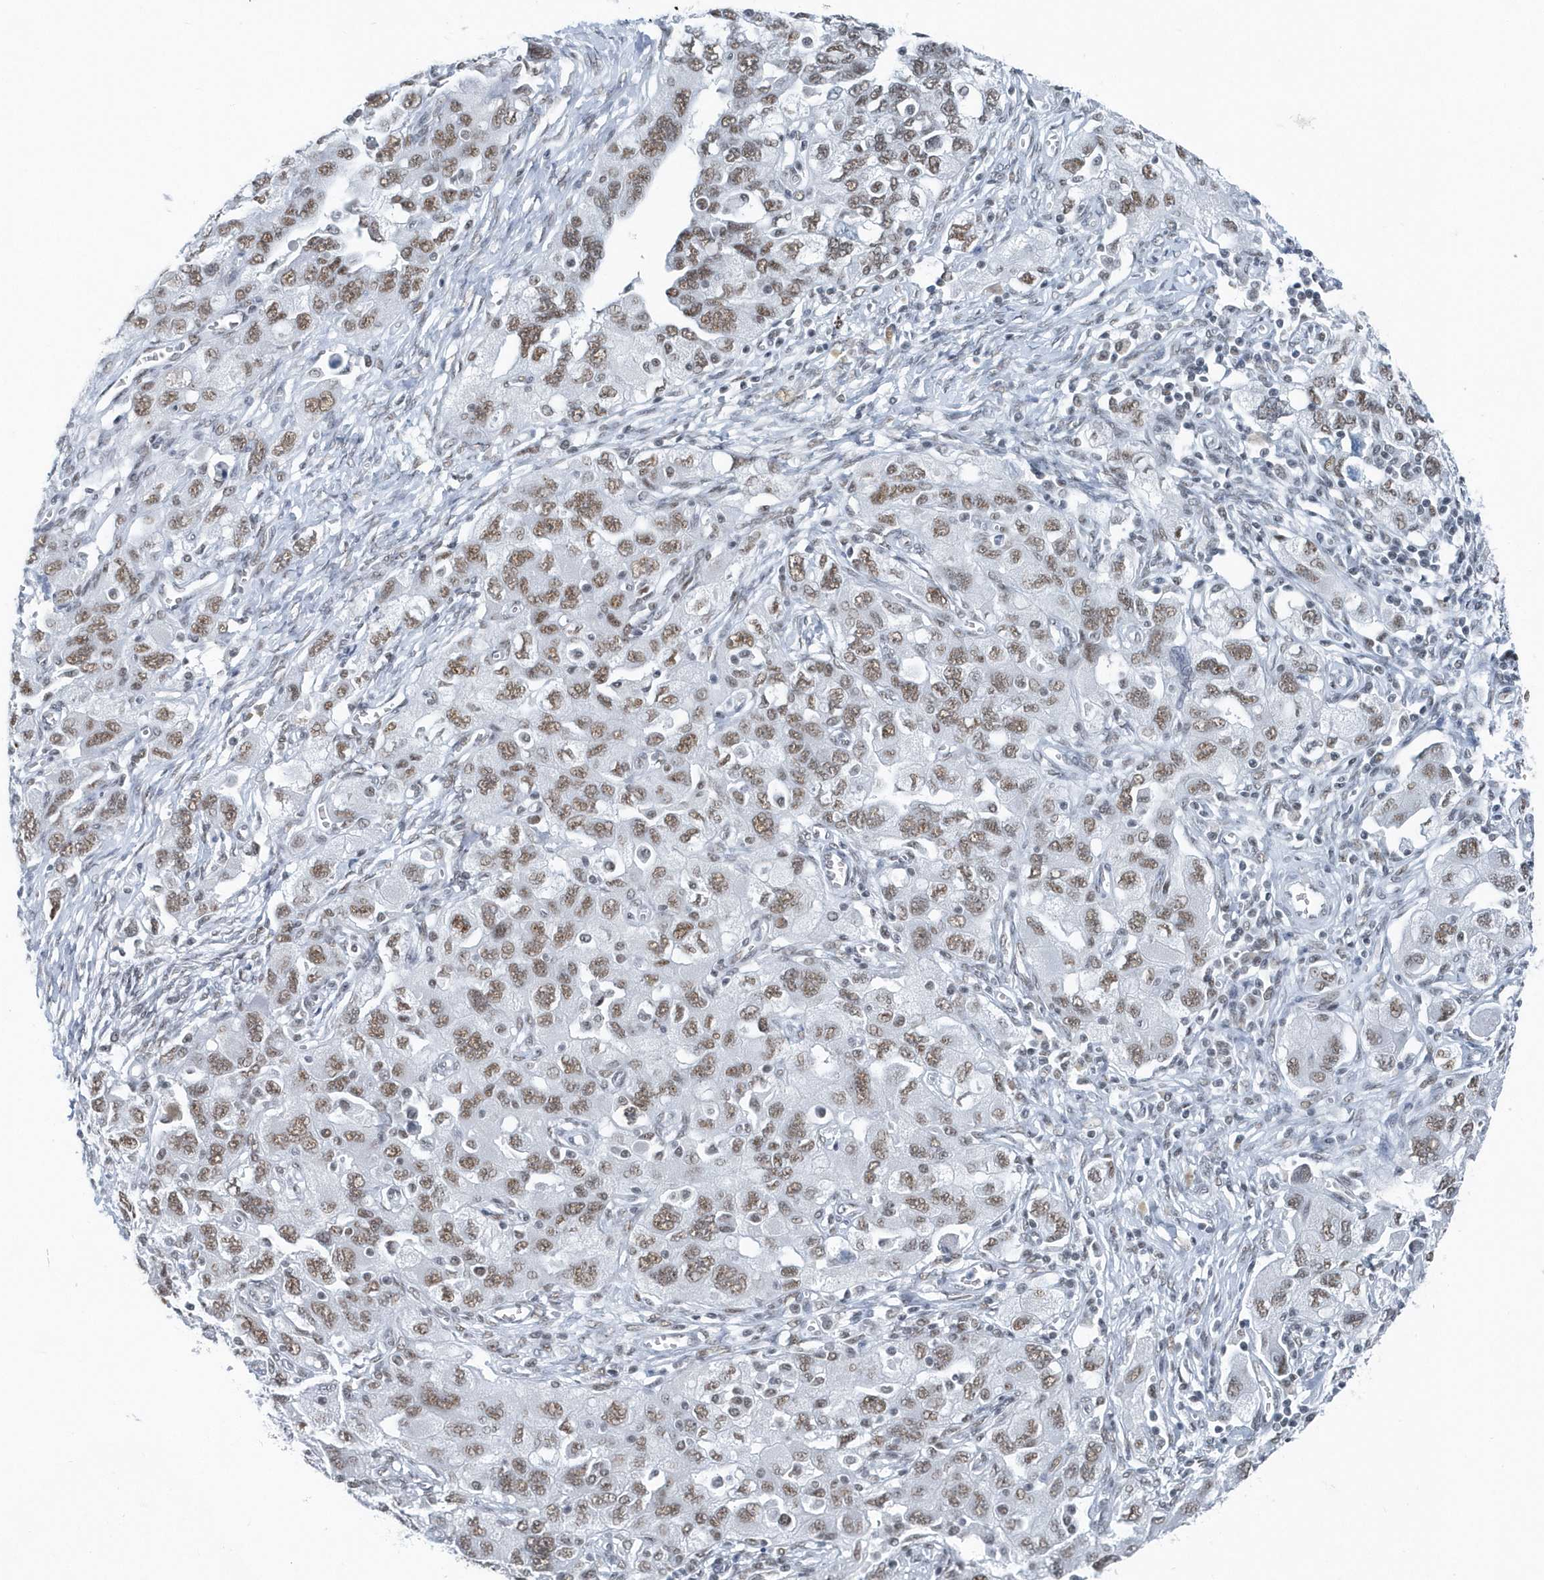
{"staining": {"intensity": "moderate", "quantity": ">75%", "location": "nuclear"}, "tissue": "ovarian cancer", "cell_type": "Tumor cells", "image_type": "cancer", "snomed": [{"axis": "morphology", "description": "Carcinoma, NOS"}, {"axis": "morphology", "description": "Cystadenocarcinoma, serous, NOS"}, {"axis": "topography", "description": "Ovary"}], "caption": "Protein expression analysis of ovarian carcinoma exhibits moderate nuclear expression in about >75% of tumor cells. (DAB (3,3'-diaminobenzidine) = brown stain, brightfield microscopy at high magnification).", "gene": "FIP1L1", "patient": {"sex": "female", "age": 69}}